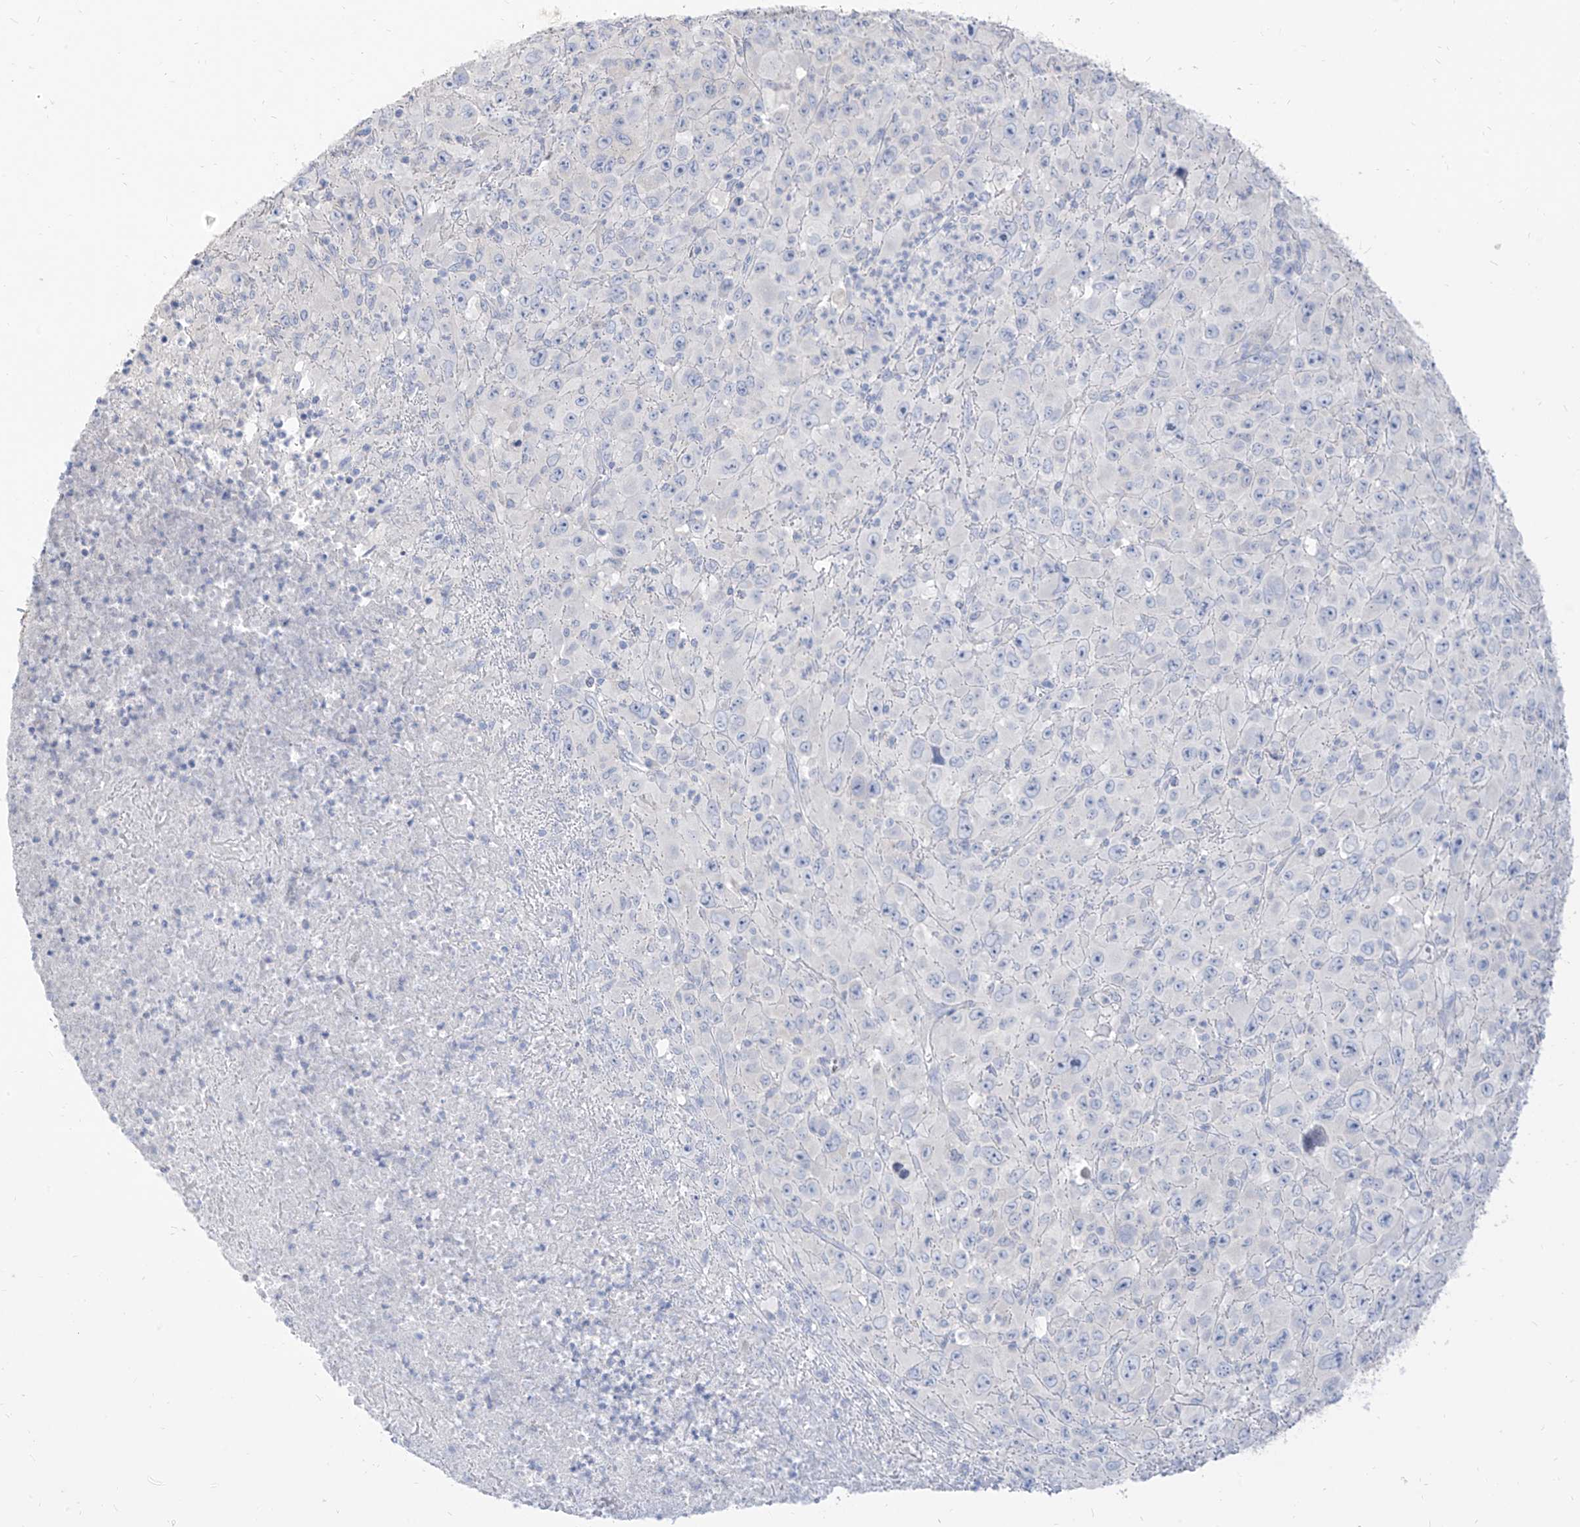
{"staining": {"intensity": "negative", "quantity": "none", "location": "none"}, "tissue": "melanoma", "cell_type": "Tumor cells", "image_type": "cancer", "snomed": [{"axis": "morphology", "description": "Malignant melanoma, Metastatic site"}, {"axis": "topography", "description": "Skin"}], "caption": "Immunohistochemical staining of human melanoma demonstrates no significant staining in tumor cells.", "gene": "ARHGEF40", "patient": {"sex": "female", "age": 56}}